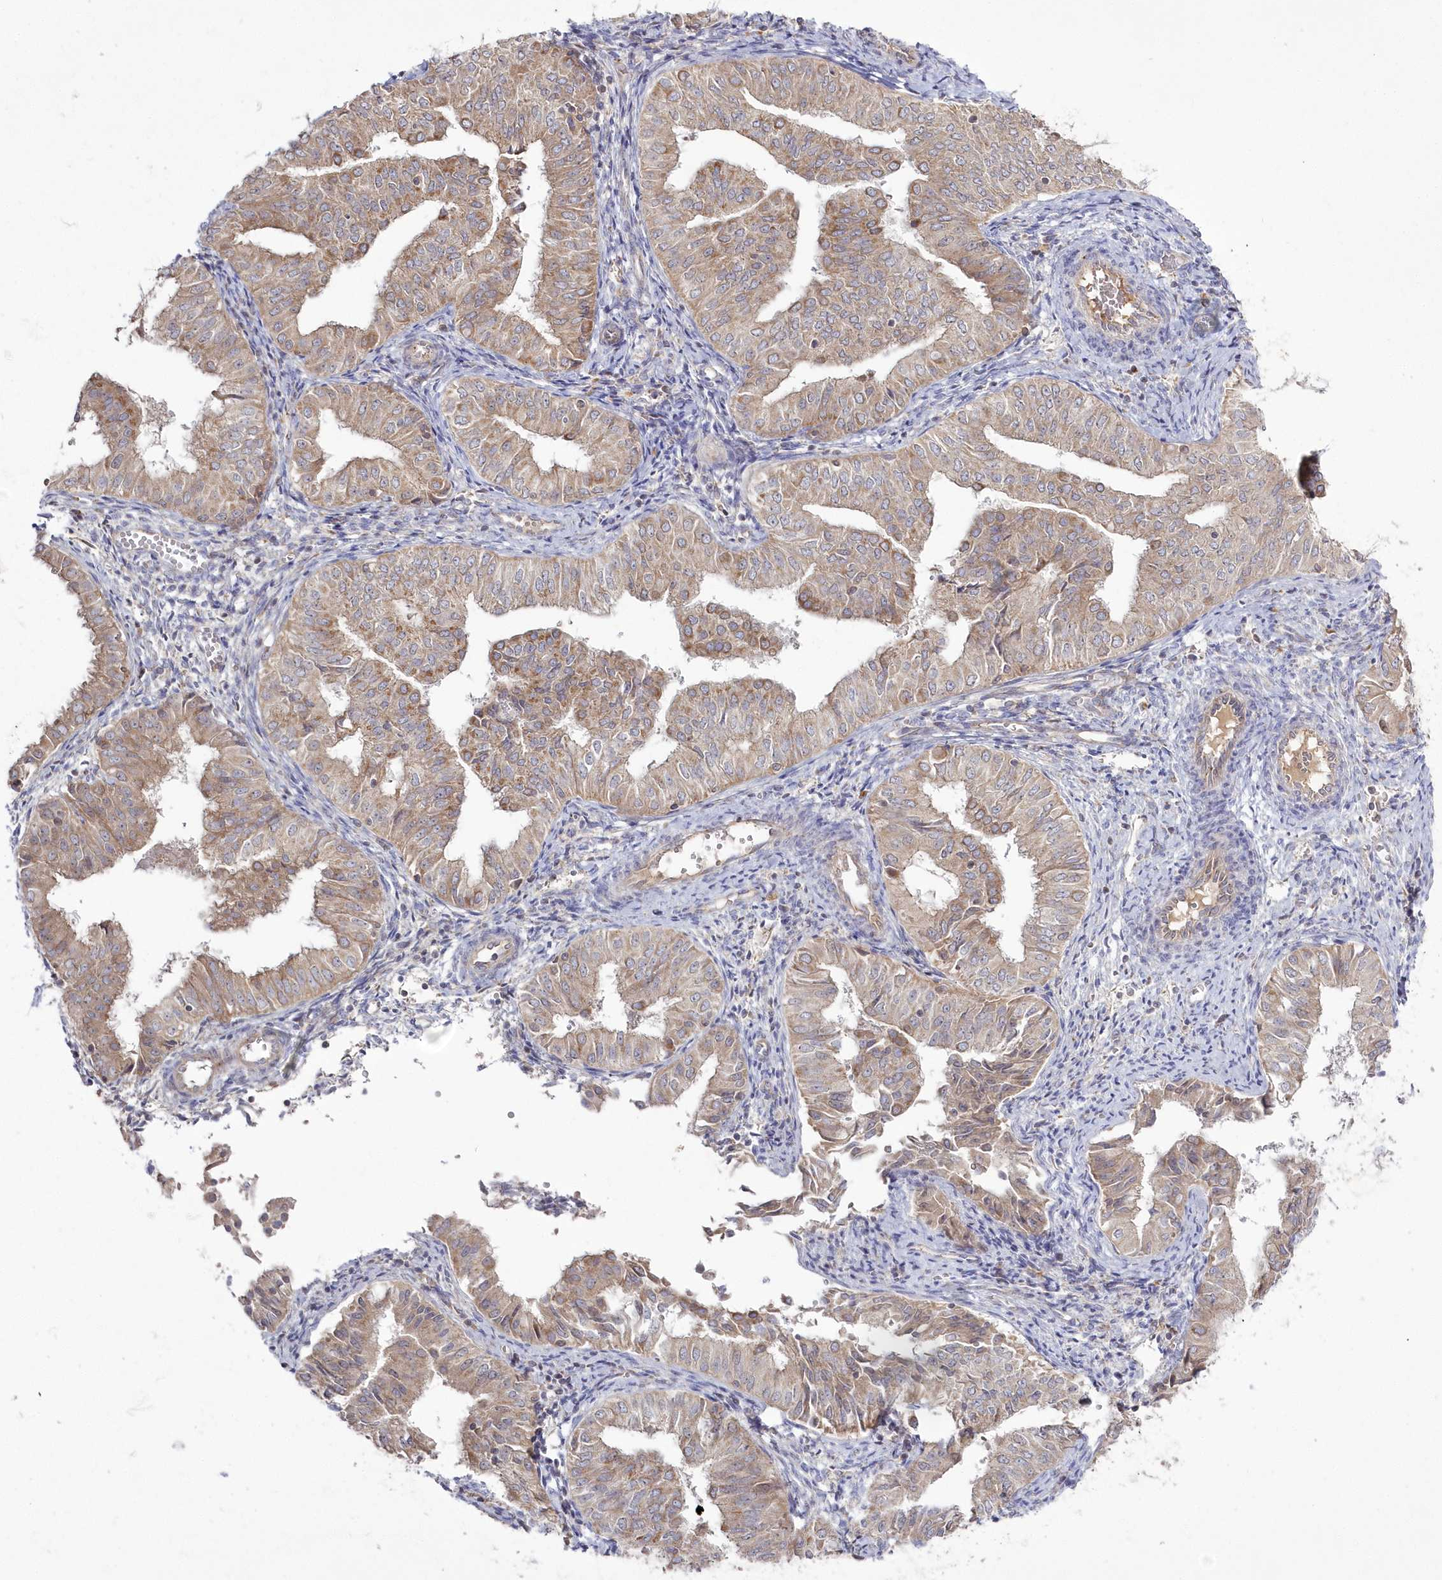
{"staining": {"intensity": "moderate", "quantity": ">75%", "location": "cytoplasmic/membranous"}, "tissue": "endometrial cancer", "cell_type": "Tumor cells", "image_type": "cancer", "snomed": [{"axis": "morphology", "description": "Normal tissue, NOS"}, {"axis": "morphology", "description": "Adenocarcinoma, NOS"}, {"axis": "topography", "description": "Endometrium"}], "caption": "Protein analysis of adenocarcinoma (endometrial) tissue demonstrates moderate cytoplasmic/membranous expression in approximately >75% of tumor cells.", "gene": "ARSB", "patient": {"sex": "female", "age": 53}}